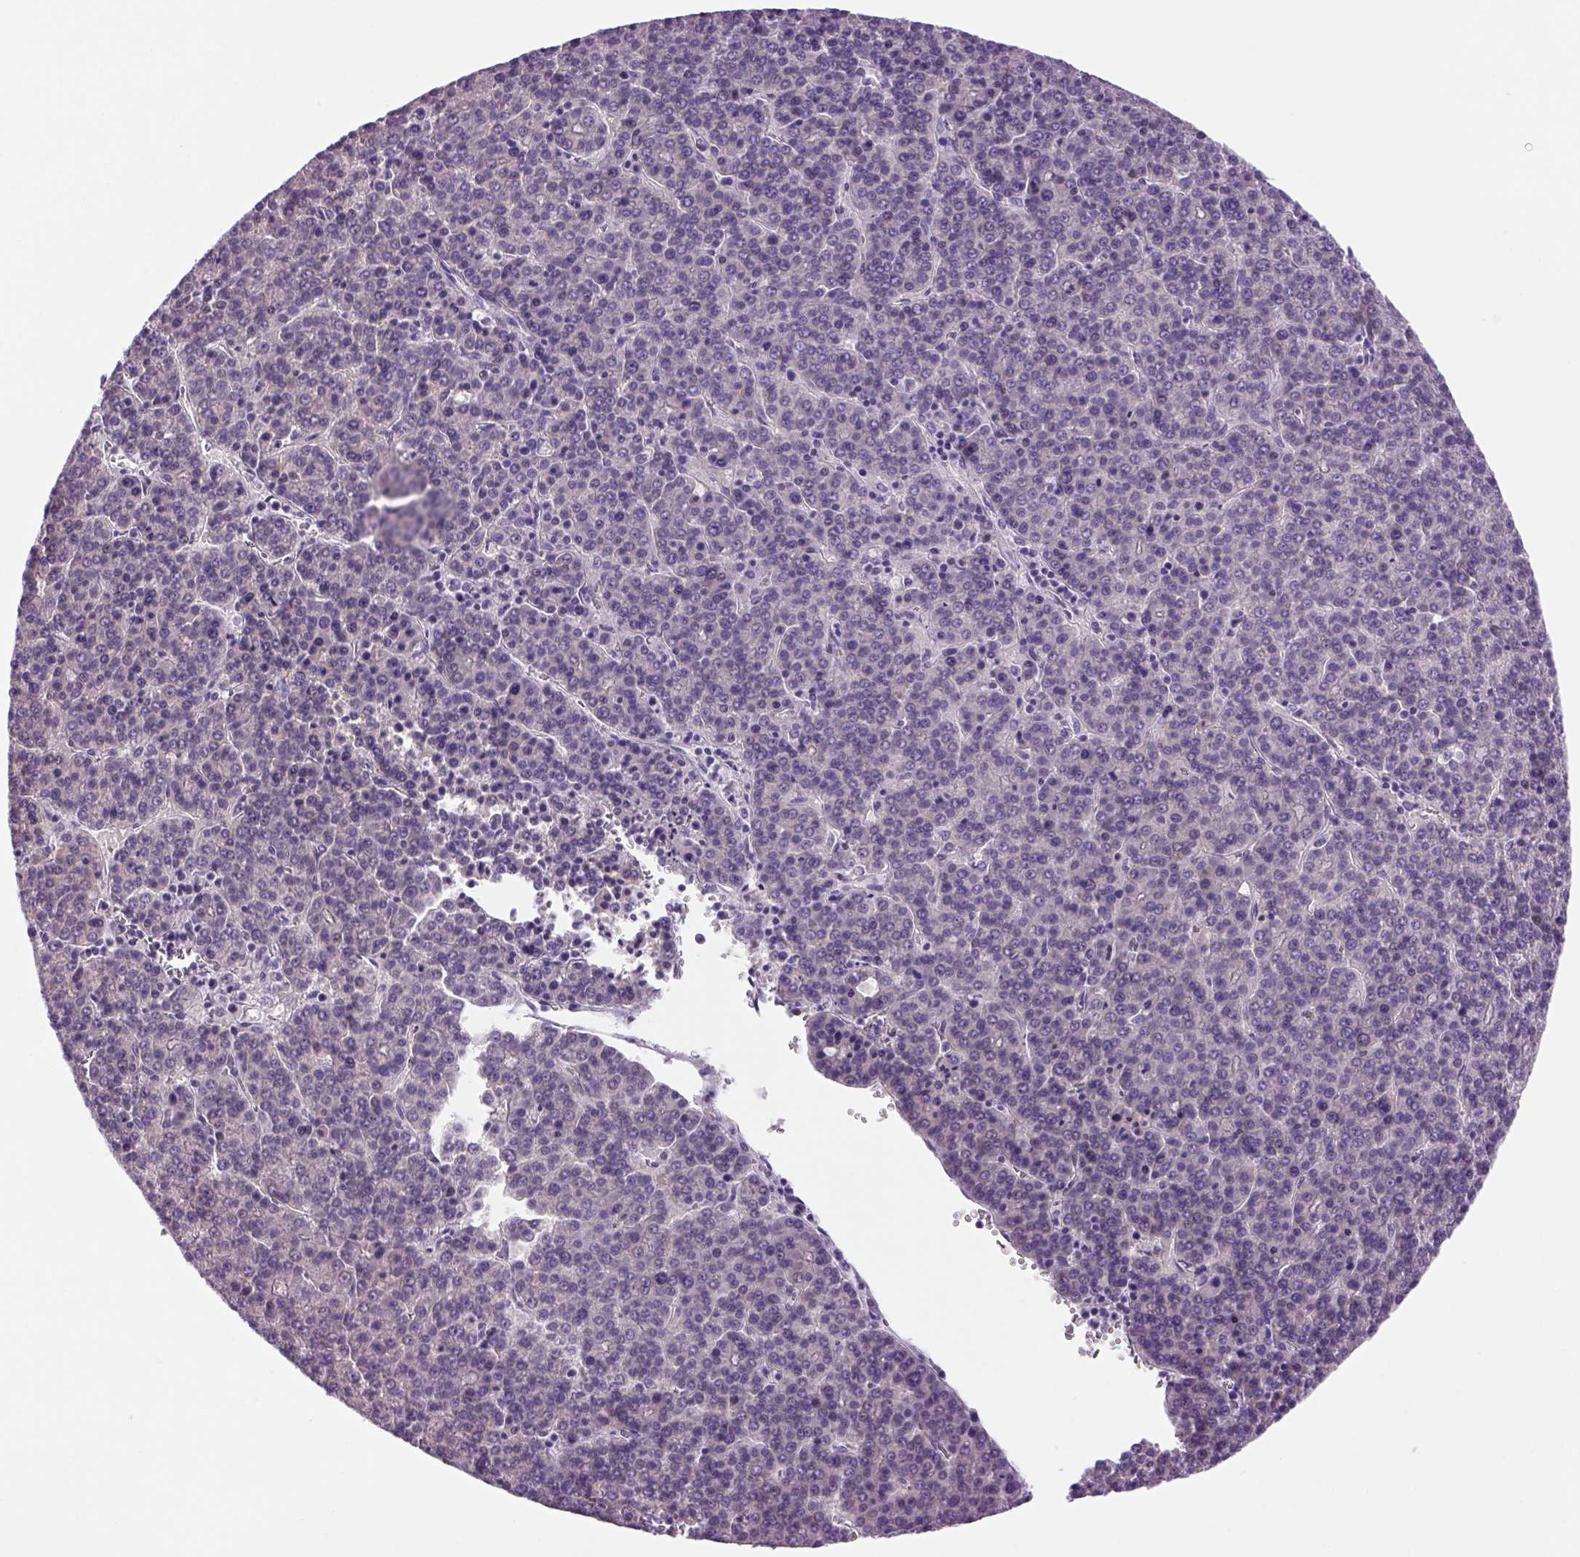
{"staining": {"intensity": "negative", "quantity": "none", "location": "none"}, "tissue": "liver cancer", "cell_type": "Tumor cells", "image_type": "cancer", "snomed": [{"axis": "morphology", "description": "Carcinoma, Hepatocellular, NOS"}, {"axis": "topography", "description": "Liver"}], "caption": "This is a micrograph of immunohistochemistry (IHC) staining of liver hepatocellular carcinoma, which shows no positivity in tumor cells. The staining was performed using DAB to visualize the protein expression in brown, while the nuclei were stained in blue with hematoxylin (Magnification: 20x).", "gene": "DBH", "patient": {"sex": "female", "age": 58}}